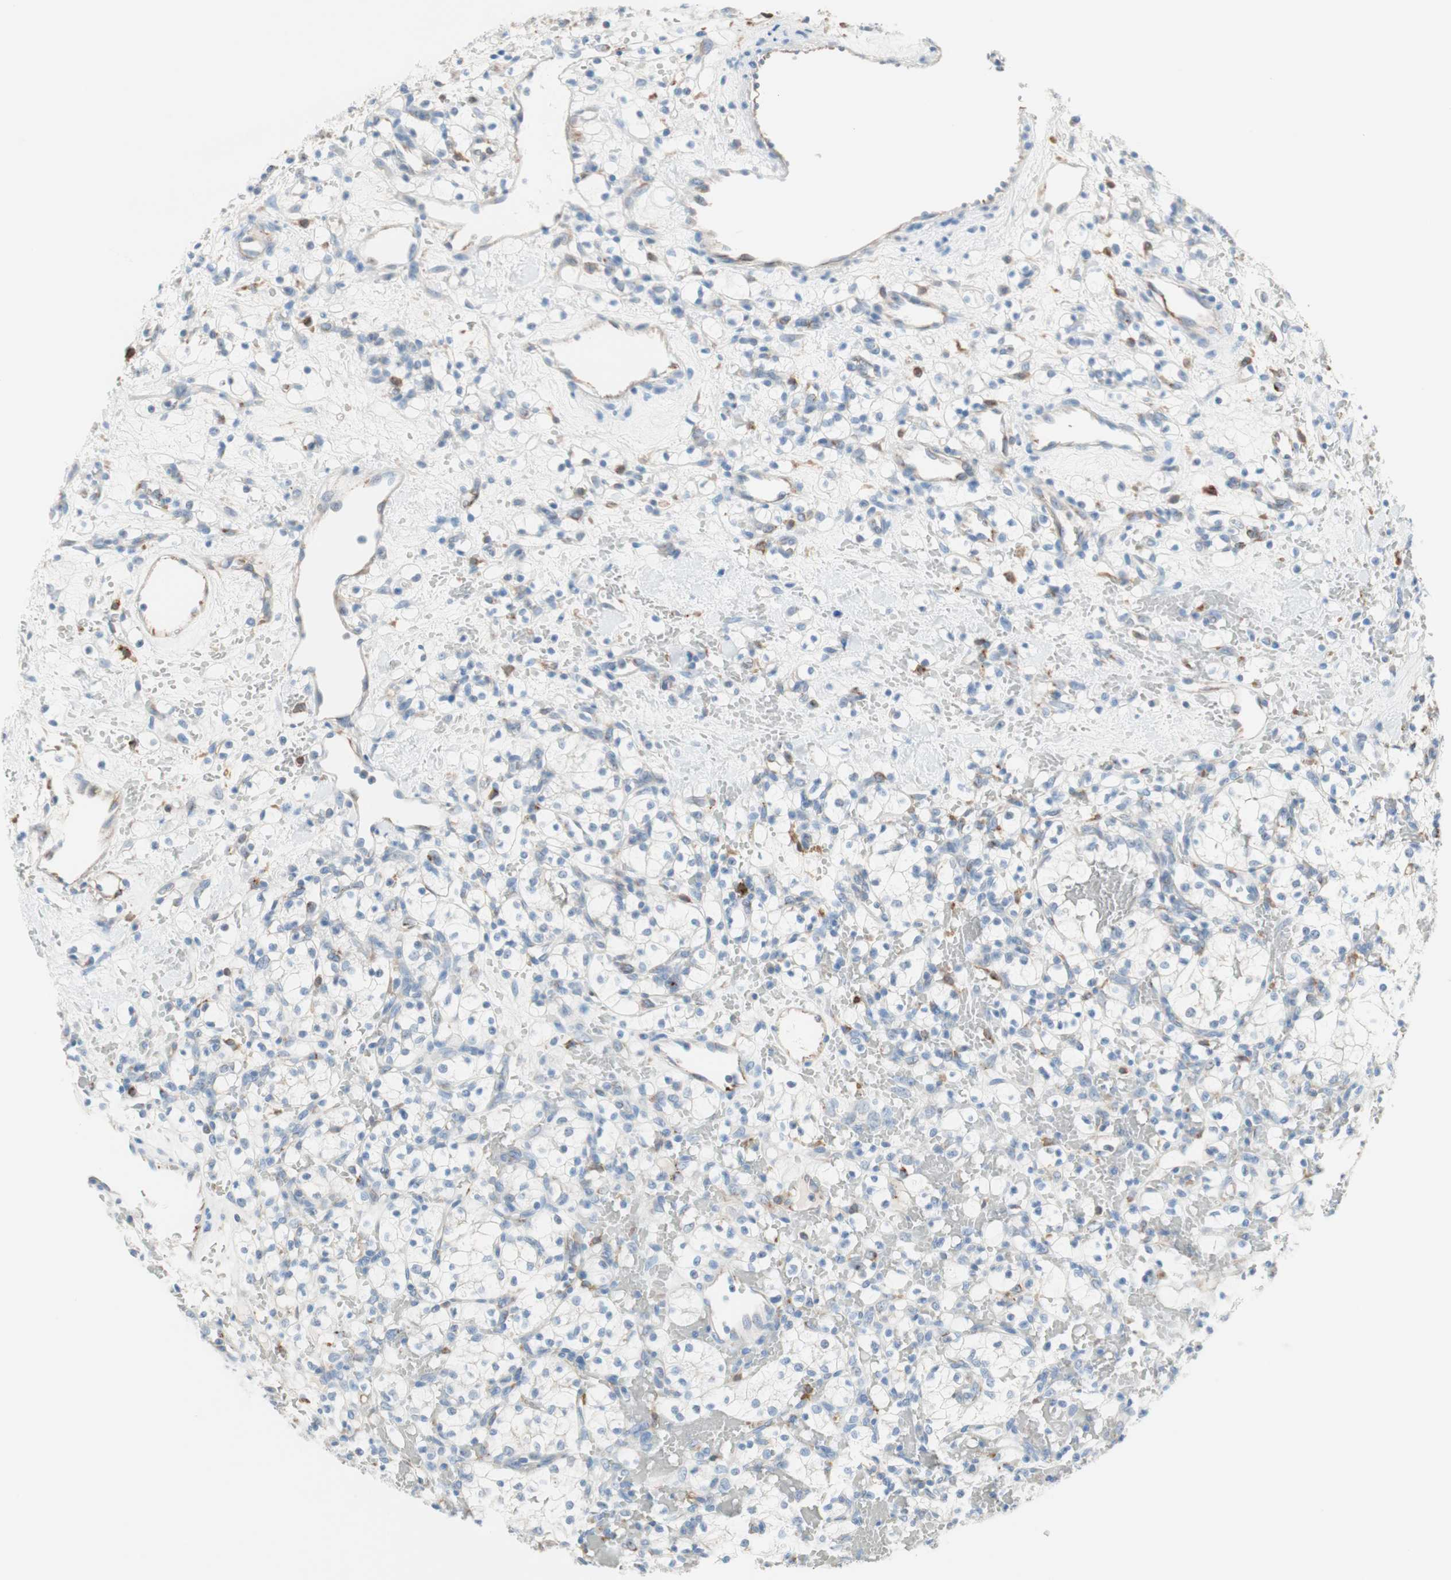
{"staining": {"intensity": "negative", "quantity": "none", "location": "none"}, "tissue": "renal cancer", "cell_type": "Tumor cells", "image_type": "cancer", "snomed": [{"axis": "morphology", "description": "Adenocarcinoma, NOS"}, {"axis": "topography", "description": "Kidney"}], "caption": "This is an immunohistochemistry micrograph of adenocarcinoma (renal). There is no expression in tumor cells.", "gene": "GLUL", "patient": {"sex": "female", "age": 60}}